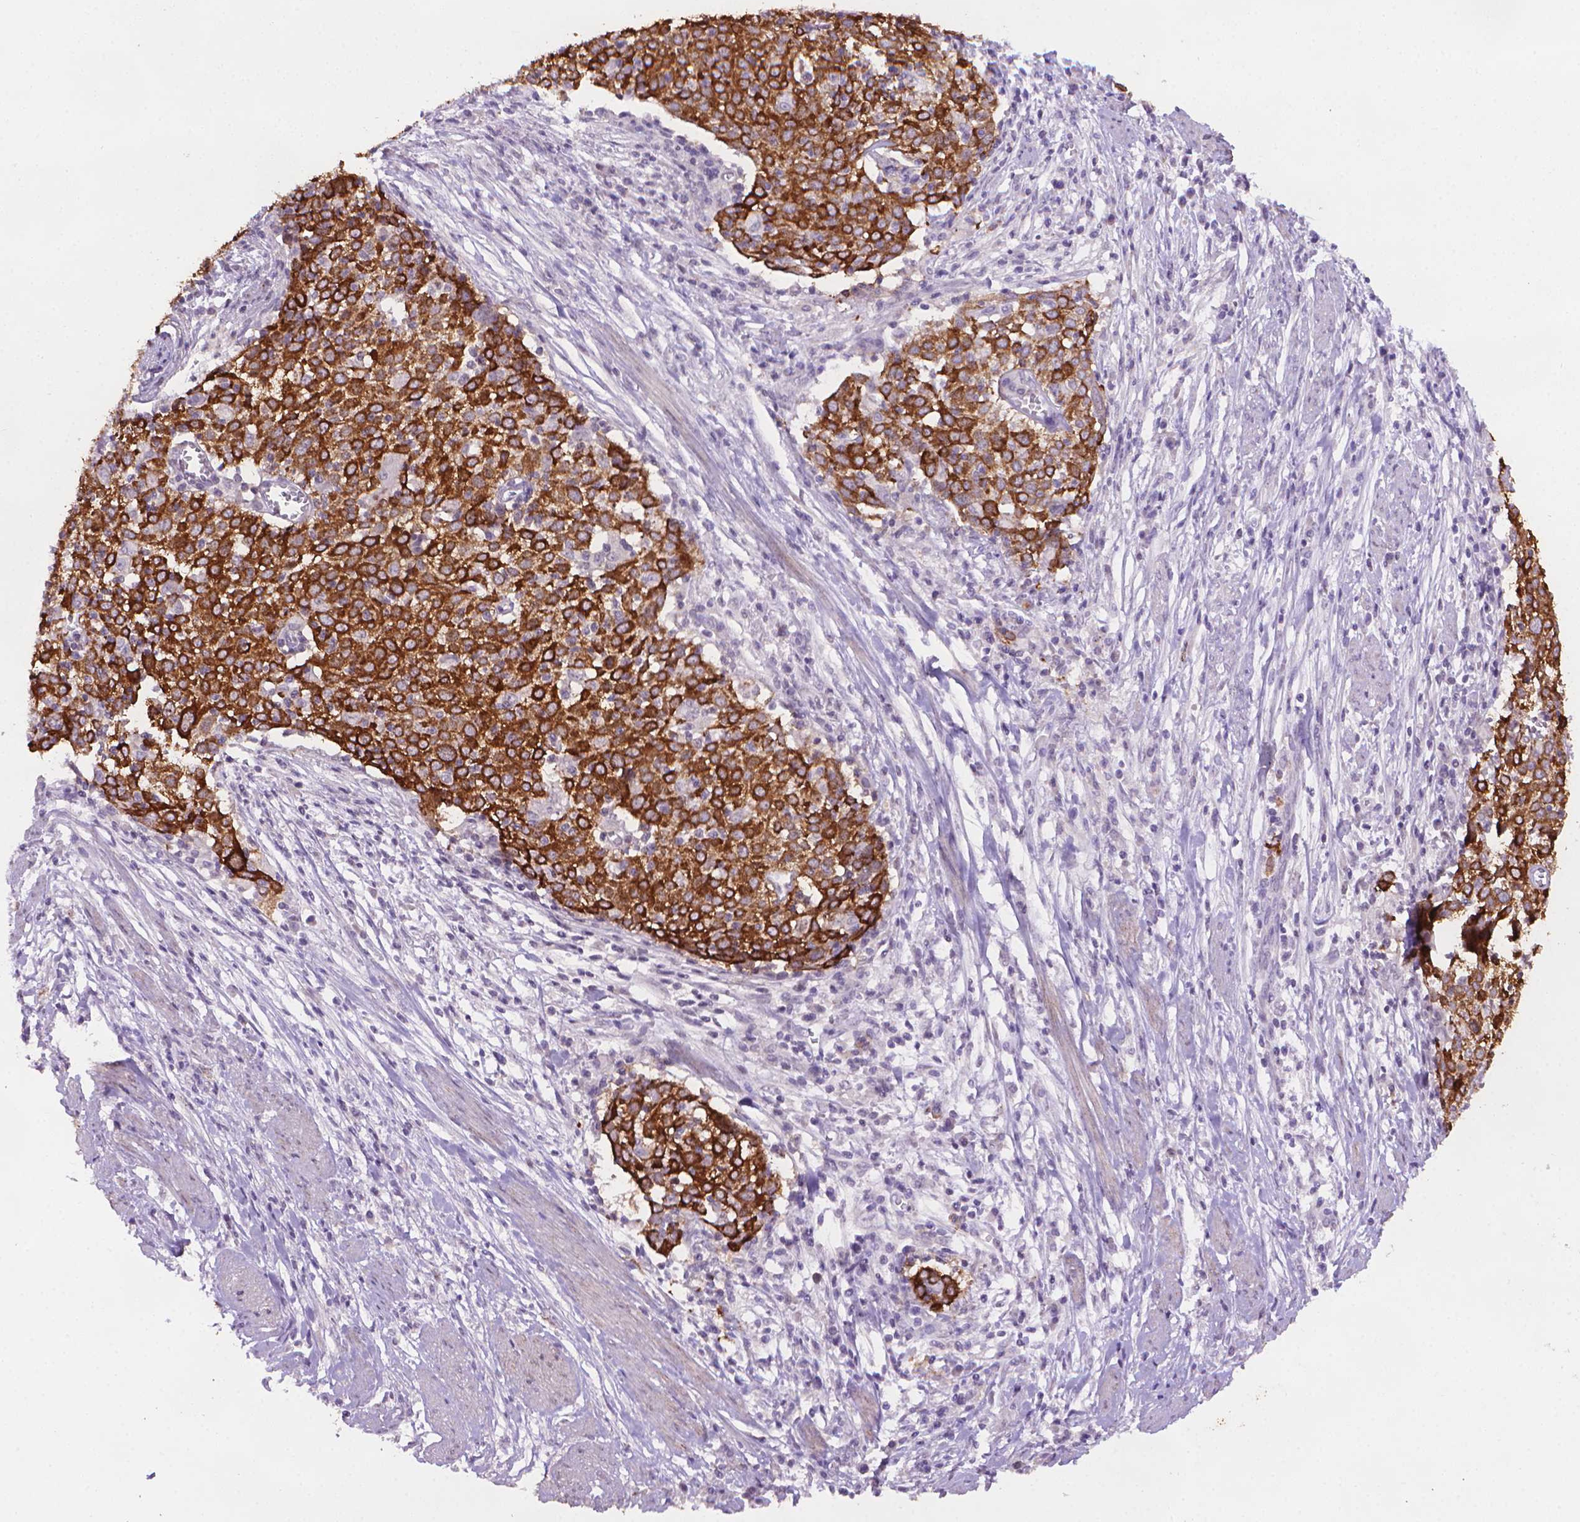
{"staining": {"intensity": "strong", "quantity": ">75%", "location": "cytoplasmic/membranous"}, "tissue": "cervical cancer", "cell_type": "Tumor cells", "image_type": "cancer", "snomed": [{"axis": "morphology", "description": "Squamous cell carcinoma, NOS"}, {"axis": "topography", "description": "Cervix"}], "caption": "Immunohistochemical staining of cervical cancer reveals high levels of strong cytoplasmic/membranous staining in approximately >75% of tumor cells.", "gene": "MUC1", "patient": {"sex": "female", "age": 39}}